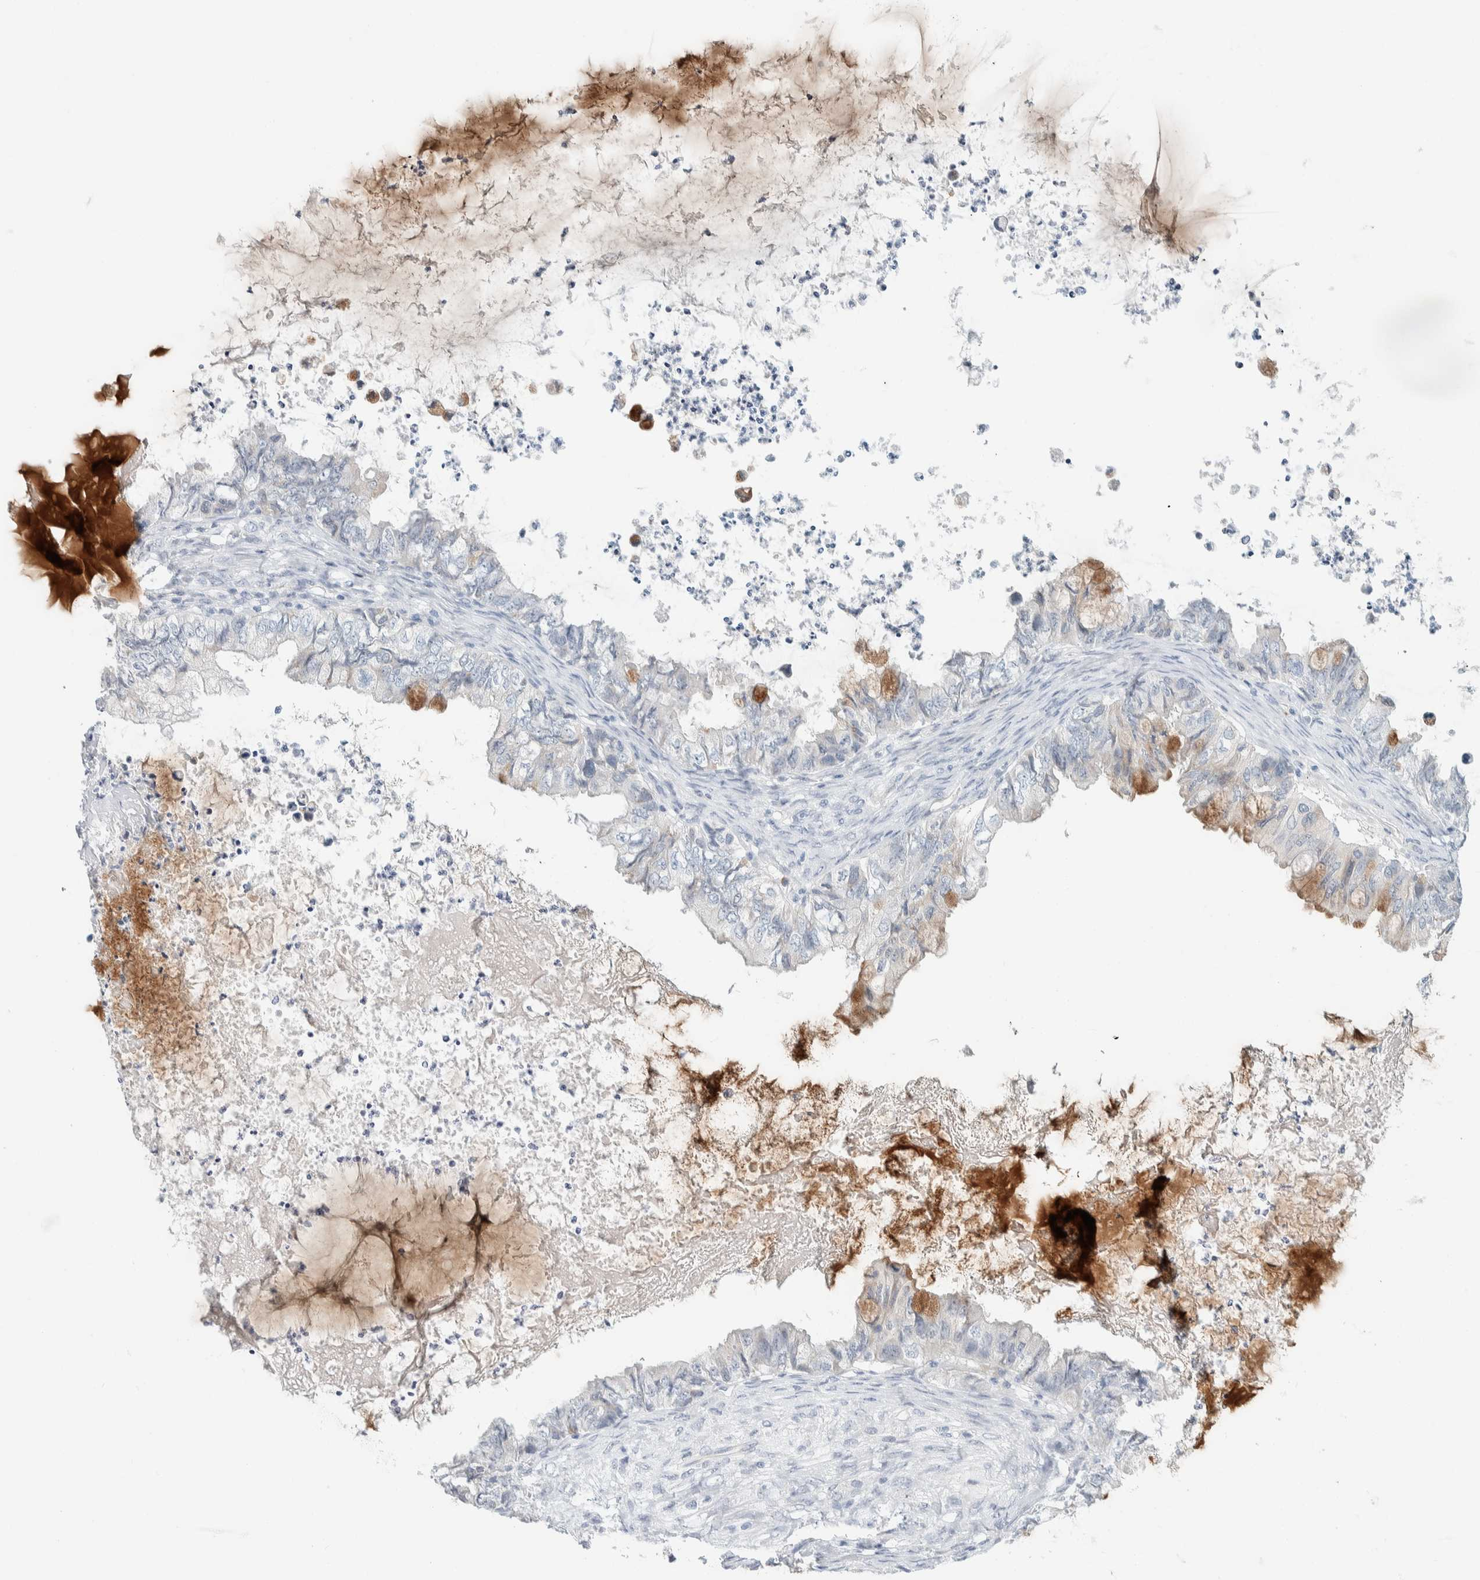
{"staining": {"intensity": "moderate", "quantity": "<25%", "location": "cytoplasmic/membranous"}, "tissue": "ovarian cancer", "cell_type": "Tumor cells", "image_type": "cancer", "snomed": [{"axis": "morphology", "description": "Cystadenocarcinoma, mucinous, NOS"}, {"axis": "topography", "description": "Ovary"}], "caption": "Human mucinous cystadenocarcinoma (ovarian) stained for a protein (brown) demonstrates moderate cytoplasmic/membranous positive expression in about <25% of tumor cells.", "gene": "ARHGAP27", "patient": {"sex": "female", "age": 80}}